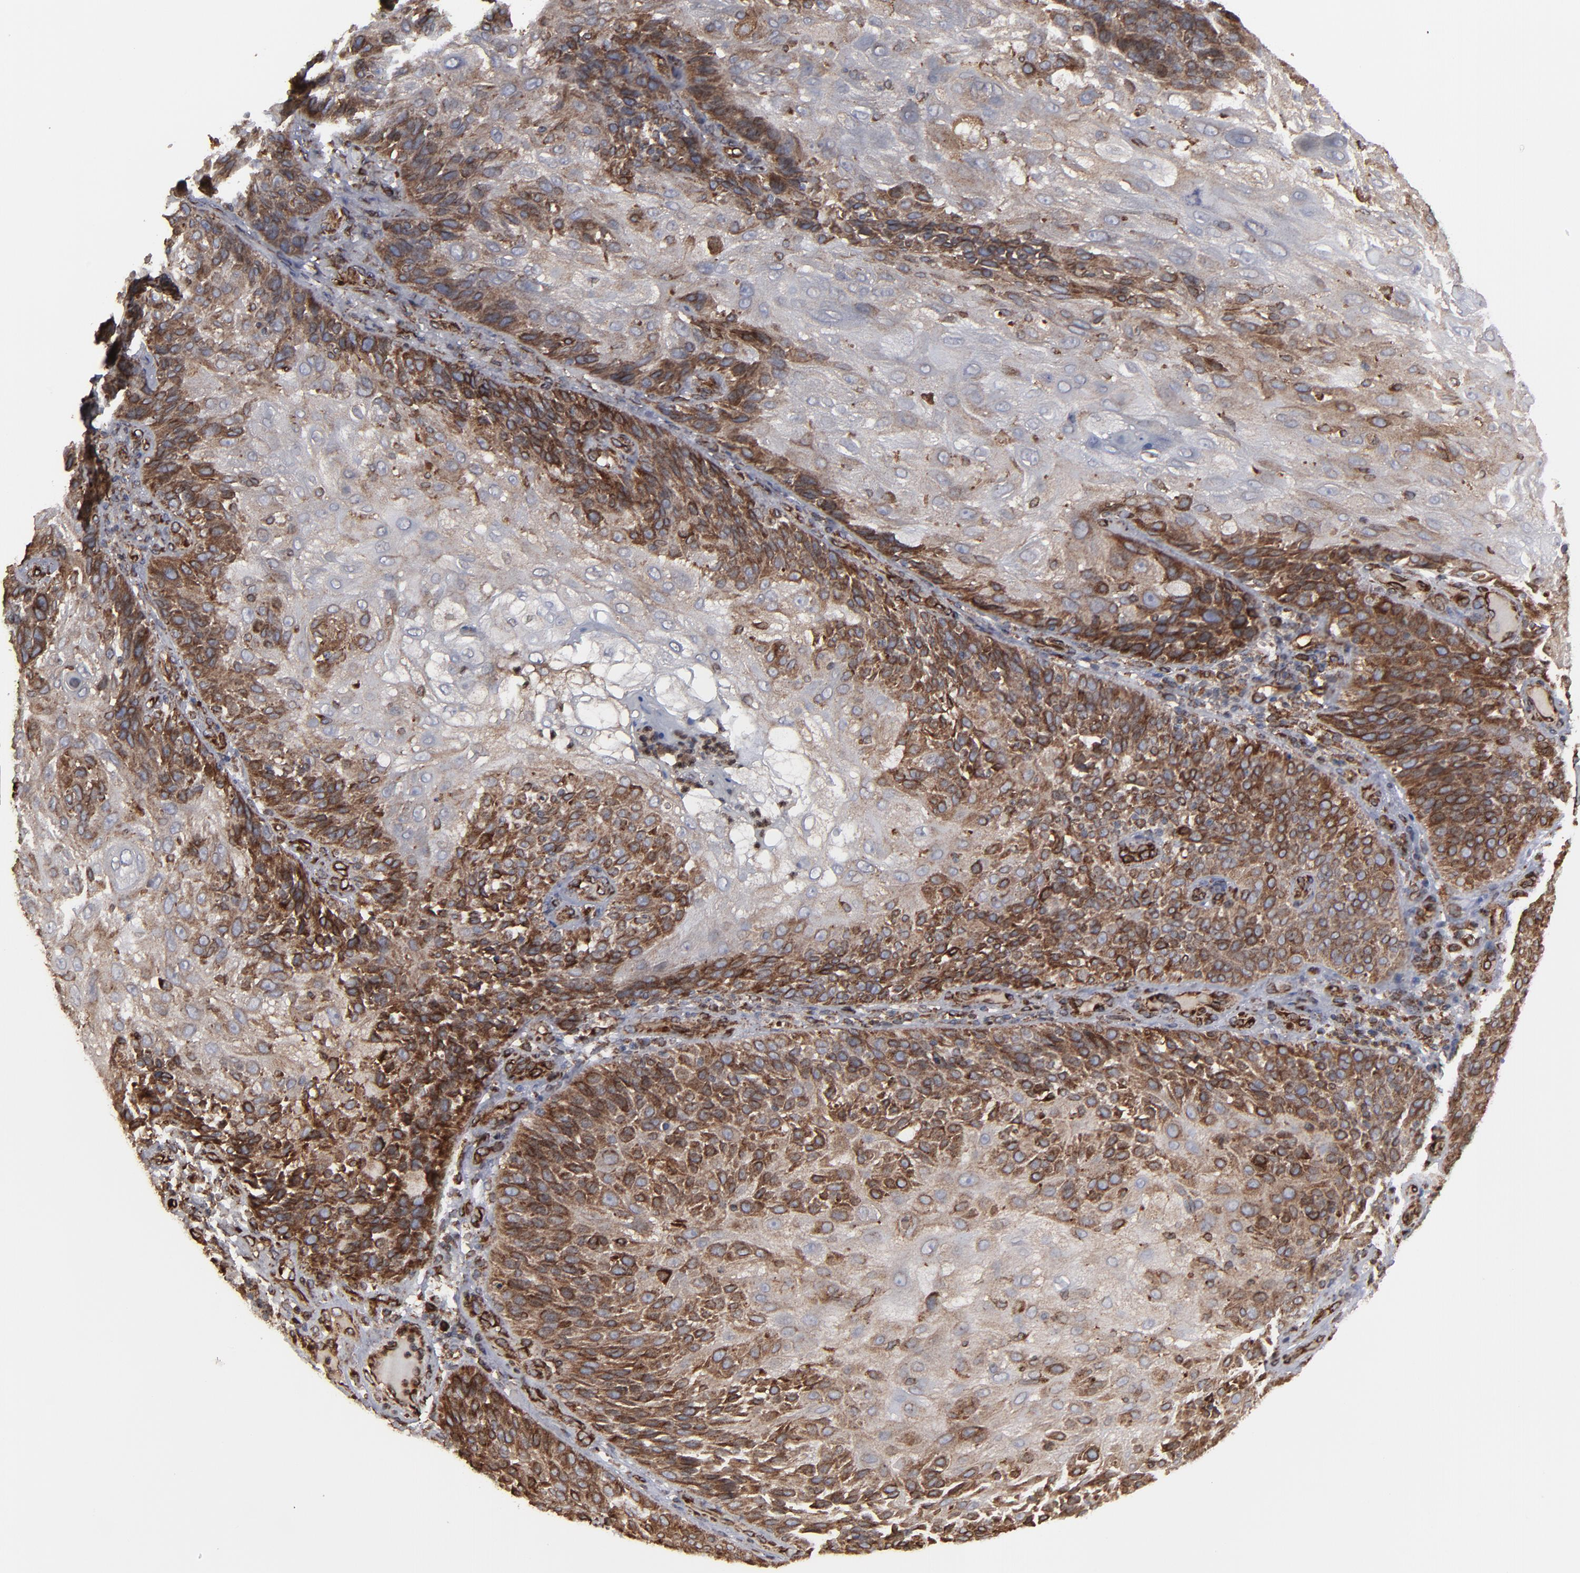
{"staining": {"intensity": "moderate", "quantity": "25%-75%", "location": "cytoplasmic/membranous"}, "tissue": "skin cancer", "cell_type": "Tumor cells", "image_type": "cancer", "snomed": [{"axis": "morphology", "description": "Normal tissue, NOS"}, {"axis": "morphology", "description": "Squamous cell carcinoma, NOS"}, {"axis": "topography", "description": "Skin"}], "caption": "Skin cancer tissue reveals moderate cytoplasmic/membranous positivity in about 25%-75% of tumor cells, visualized by immunohistochemistry. The staining was performed using DAB to visualize the protein expression in brown, while the nuclei were stained in blue with hematoxylin (Magnification: 20x).", "gene": "CNIH1", "patient": {"sex": "female", "age": 83}}